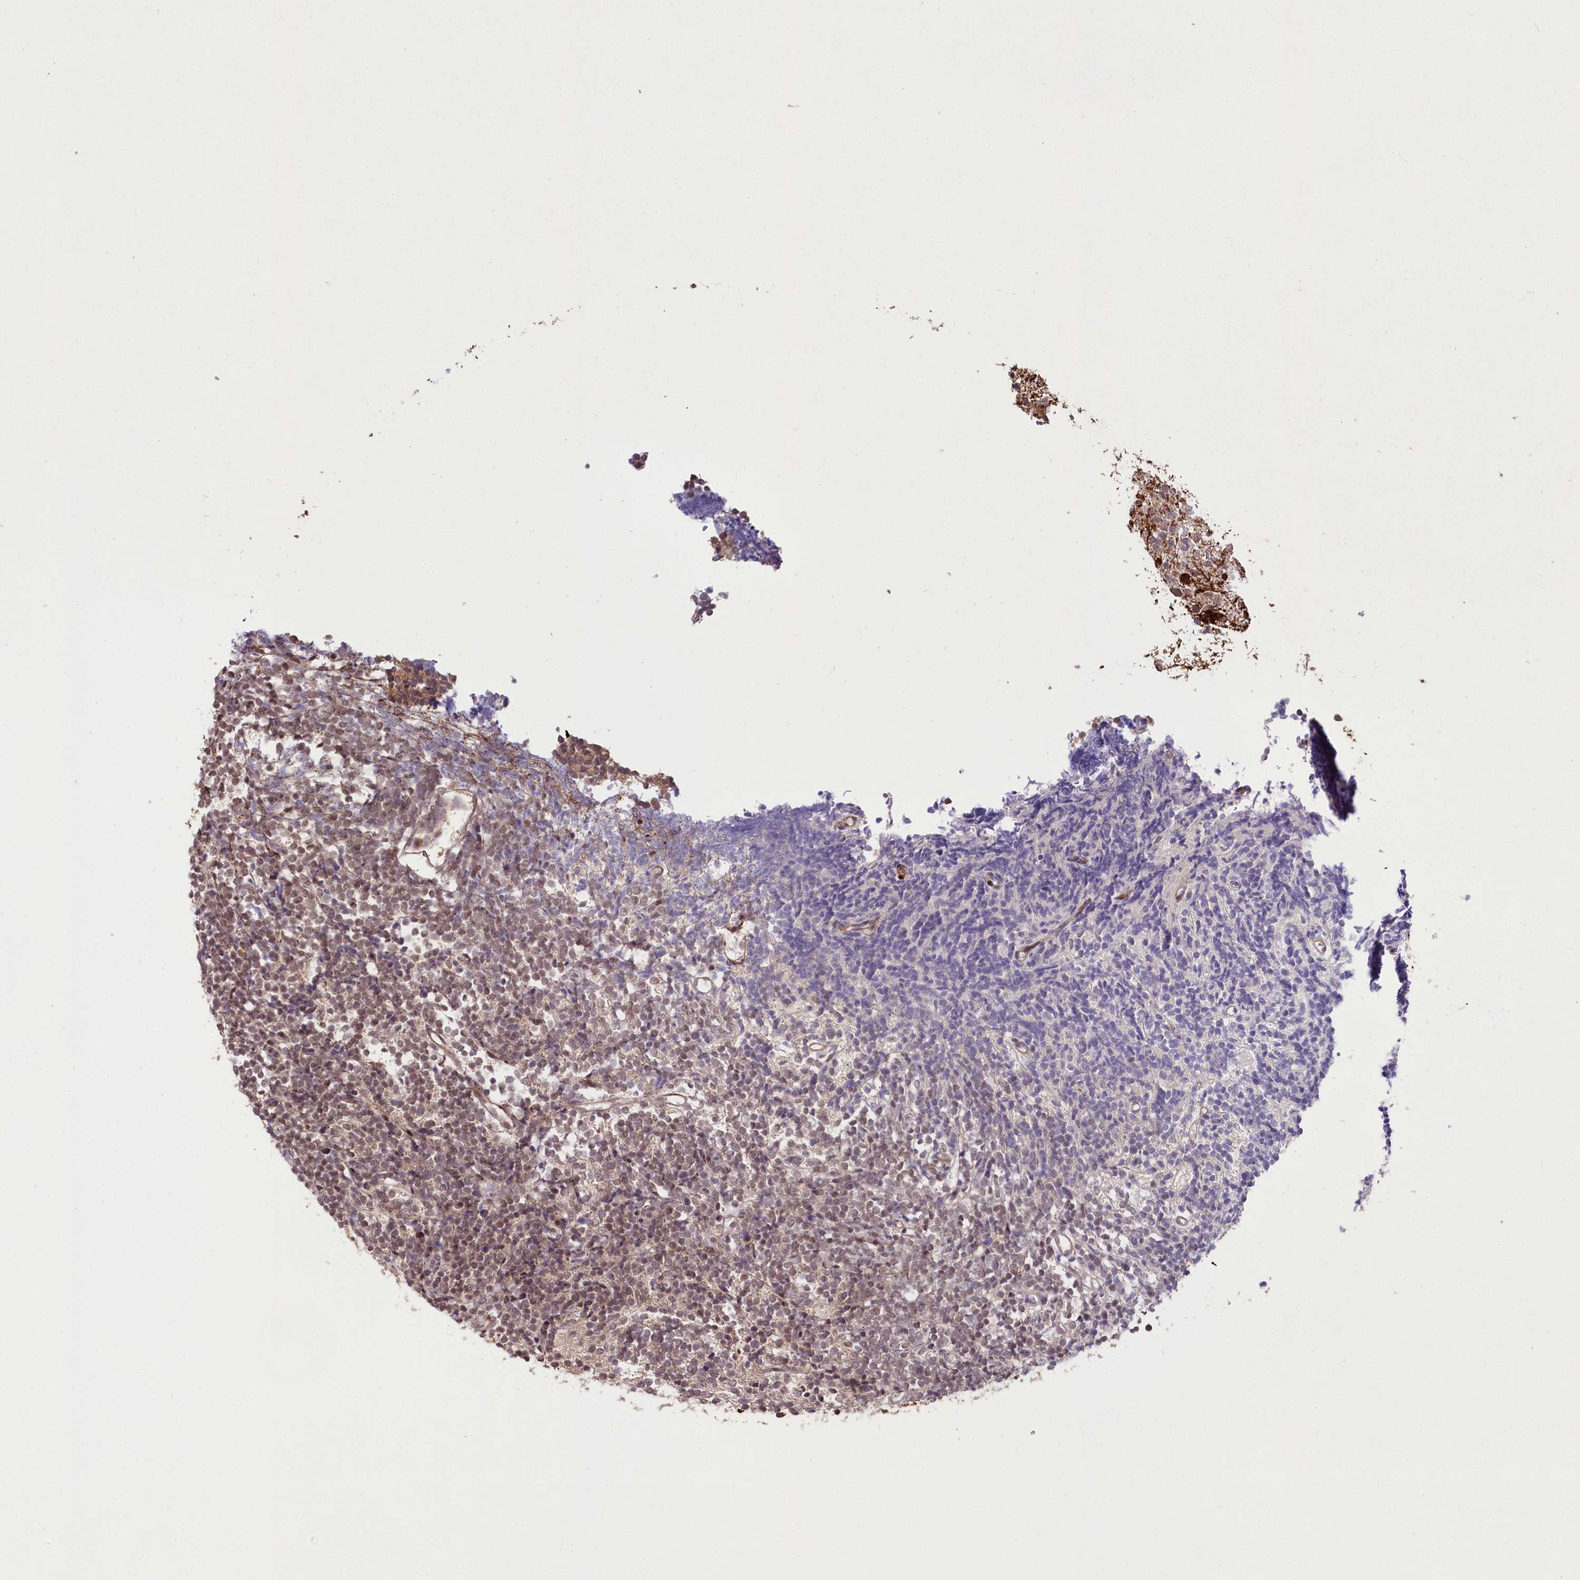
{"staining": {"intensity": "moderate", "quantity": "<25%", "location": "nuclear"}, "tissue": "glioma", "cell_type": "Tumor cells", "image_type": "cancer", "snomed": [{"axis": "morphology", "description": "Glioma, malignant, Low grade"}, {"axis": "topography", "description": "Brain"}], "caption": "An IHC histopathology image of neoplastic tissue is shown. Protein staining in brown shows moderate nuclear positivity in malignant glioma (low-grade) within tumor cells. The protein of interest is stained brown, and the nuclei are stained in blue (DAB (3,3'-diaminobenzidine) IHC with brightfield microscopy, high magnification).", "gene": "PHLDB1", "patient": {"sex": "female", "age": 1}}